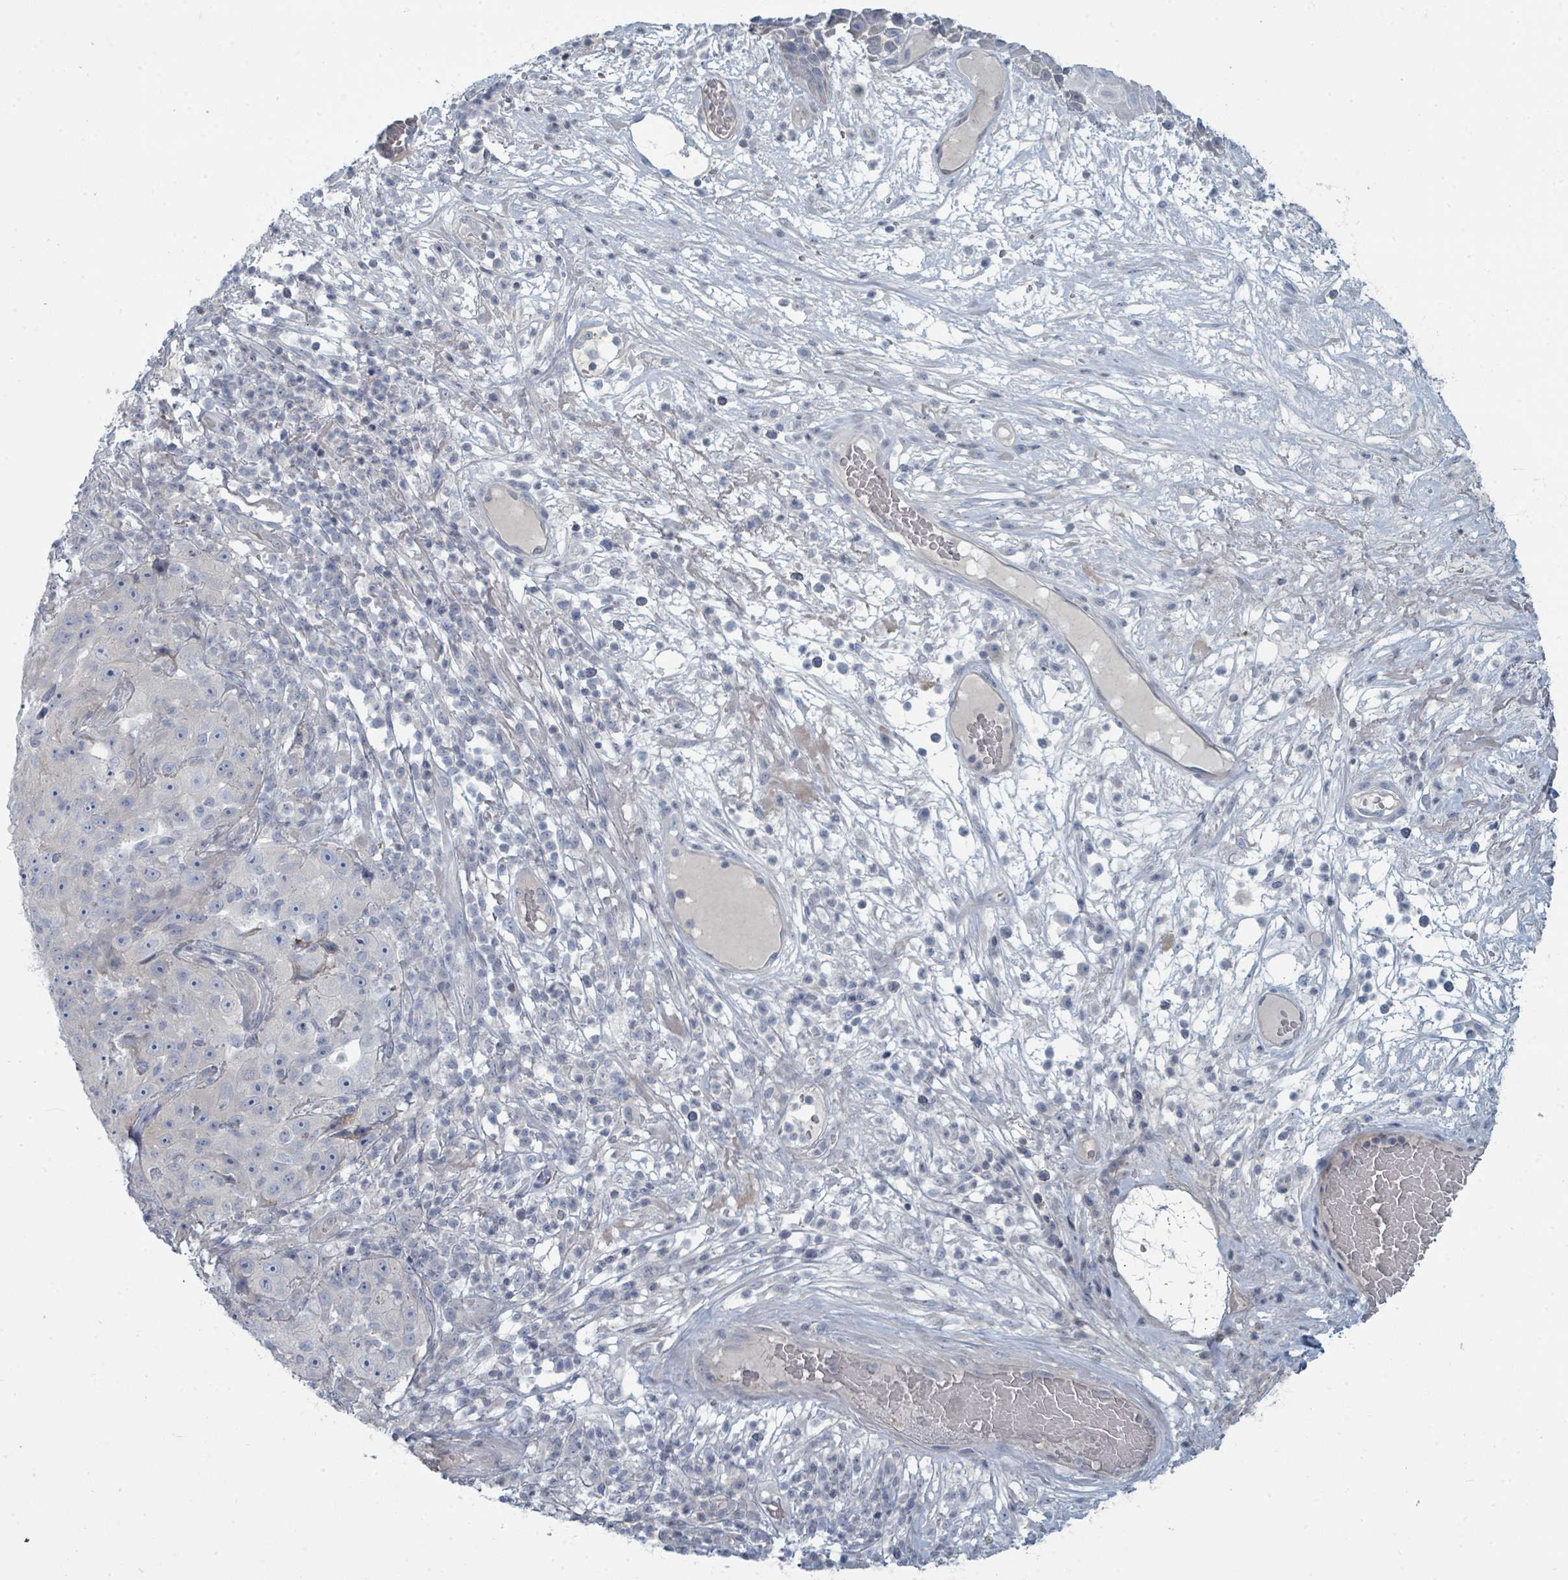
{"staining": {"intensity": "negative", "quantity": "none", "location": "none"}, "tissue": "skin cancer", "cell_type": "Tumor cells", "image_type": "cancer", "snomed": [{"axis": "morphology", "description": "Squamous cell carcinoma, NOS"}, {"axis": "topography", "description": "Skin"}], "caption": "IHC histopathology image of skin cancer (squamous cell carcinoma) stained for a protein (brown), which demonstrates no positivity in tumor cells. (DAB IHC with hematoxylin counter stain).", "gene": "SLC25A45", "patient": {"sex": "female", "age": 87}}